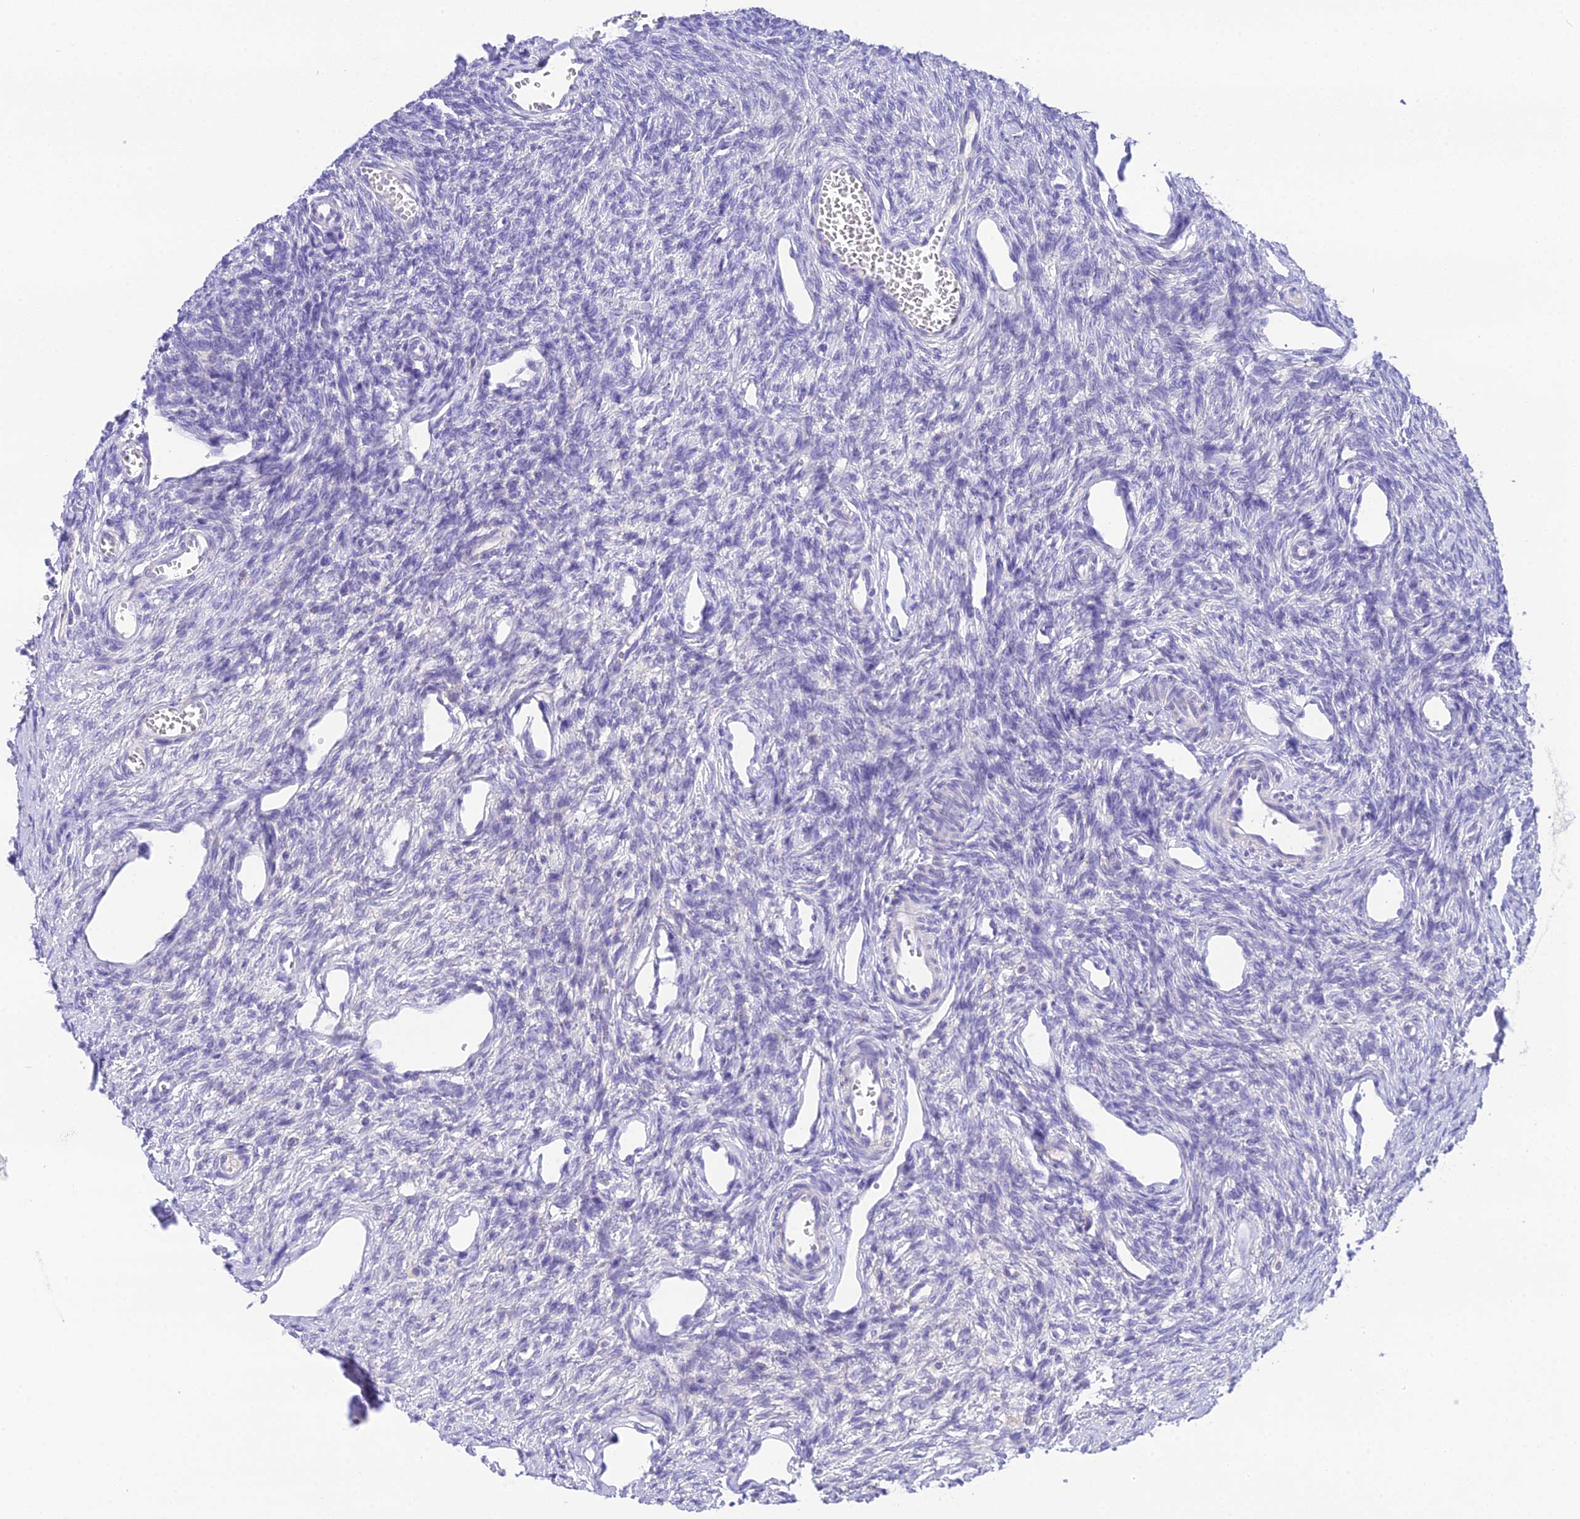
{"staining": {"intensity": "negative", "quantity": "none", "location": "none"}, "tissue": "ovary", "cell_type": "Ovarian stroma cells", "image_type": "normal", "snomed": [{"axis": "morphology", "description": "Normal tissue, NOS"}, {"axis": "morphology", "description": "Cyst, NOS"}, {"axis": "topography", "description": "Ovary"}], "caption": "IHC photomicrograph of normal human ovary stained for a protein (brown), which demonstrates no expression in ovarian stroma cells.", "gene": "KIAA0408", "patient": {"sex": "female", "age": 33}}